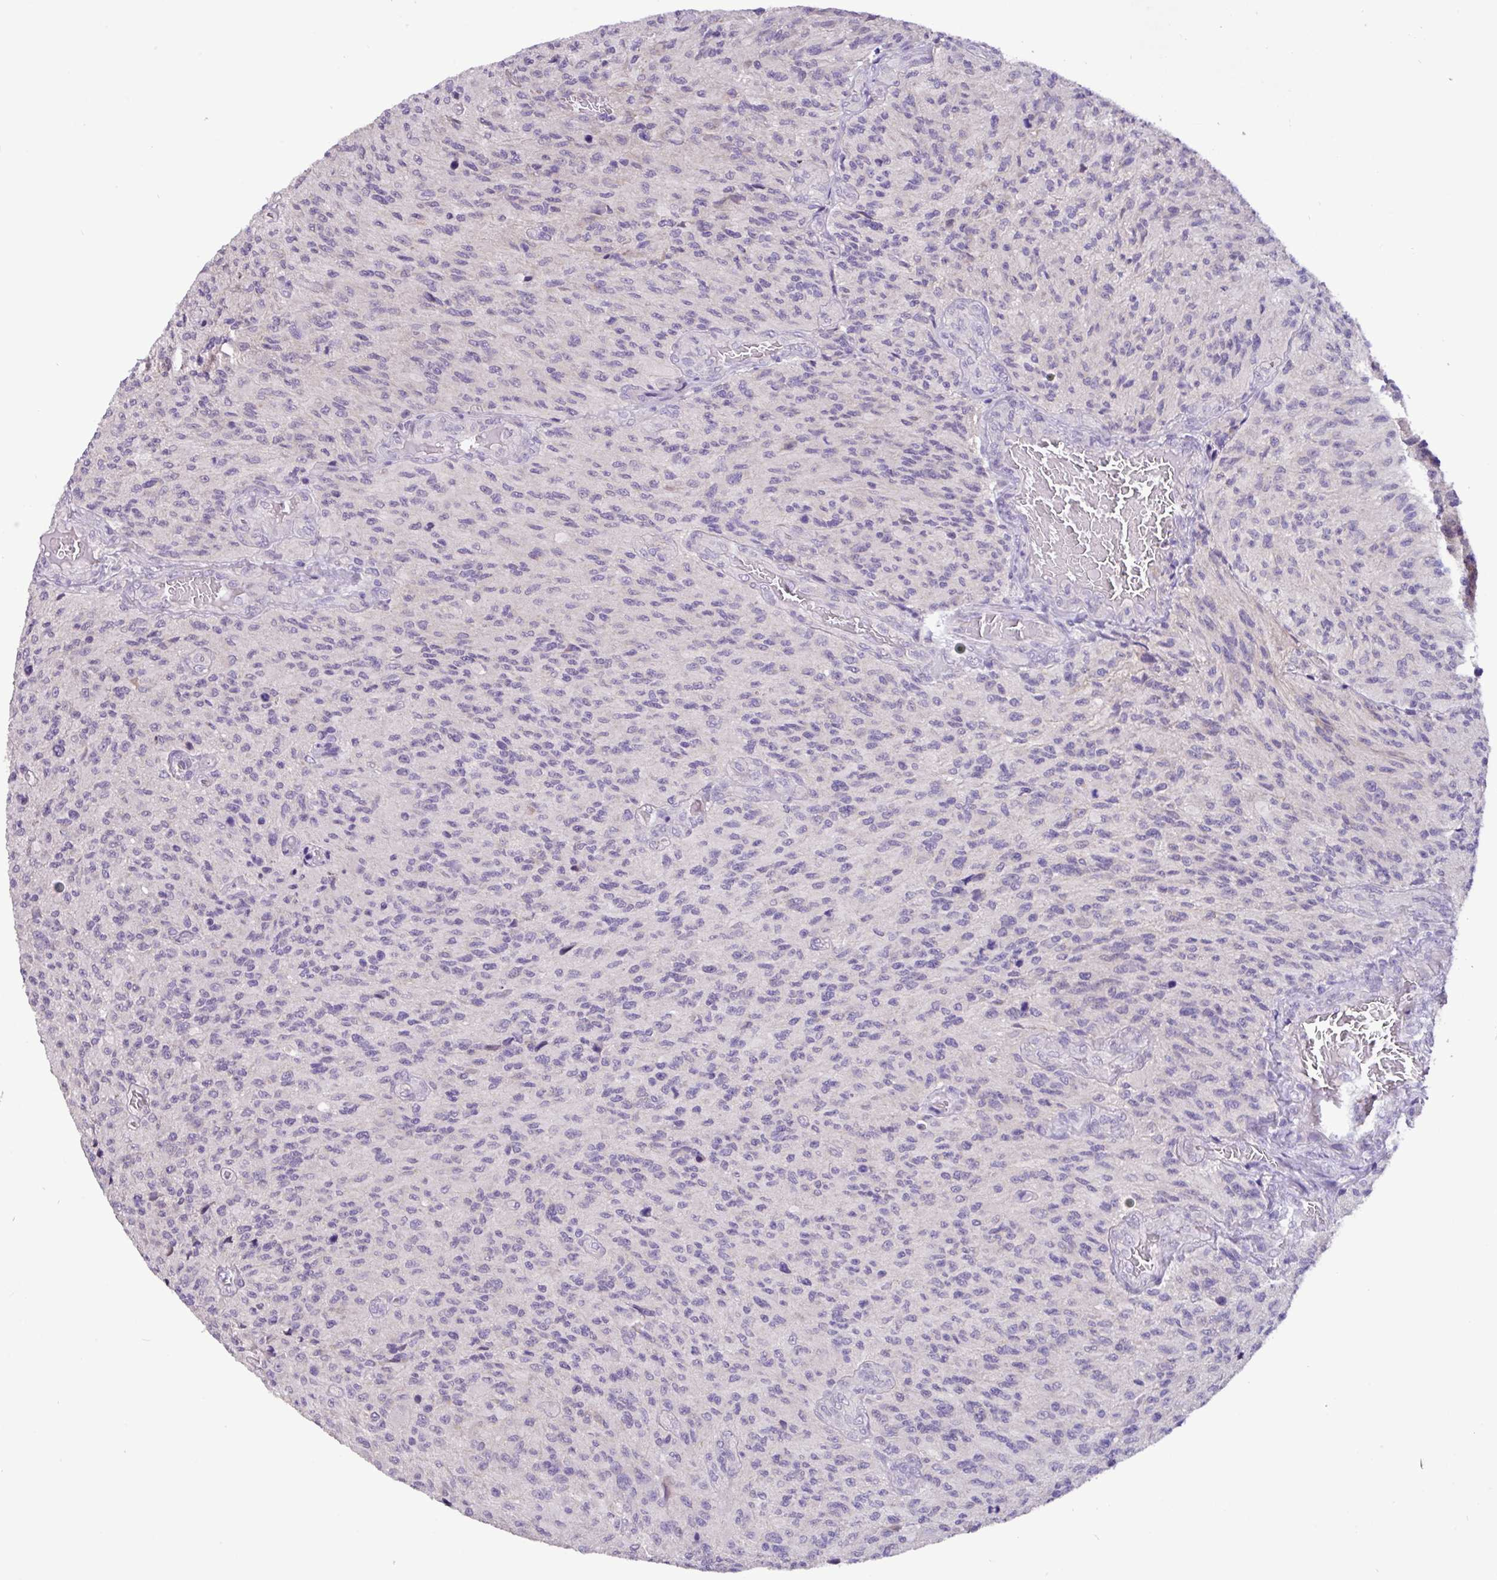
{"staining": {"intensity": "negative", "quantity": "none", "location": "none"}, "tissue": "glioma", "cell_type": "Tumor cells", "image_type": "cancer", "snomed": [{"axis": "morphology", "description": "Normal tissue, NOS"}, {"axis": "morphology", "description": "Glioma, malignant, High grade"}, {"axis": "topography", "description": "Cerebral cortex"}], "caption": "Micrograph shows no significant protein staining in tumor cells of malignant glioma (high-grade).", "gene": "PAX8", "patient": {"sex": "male", "age": 56}}